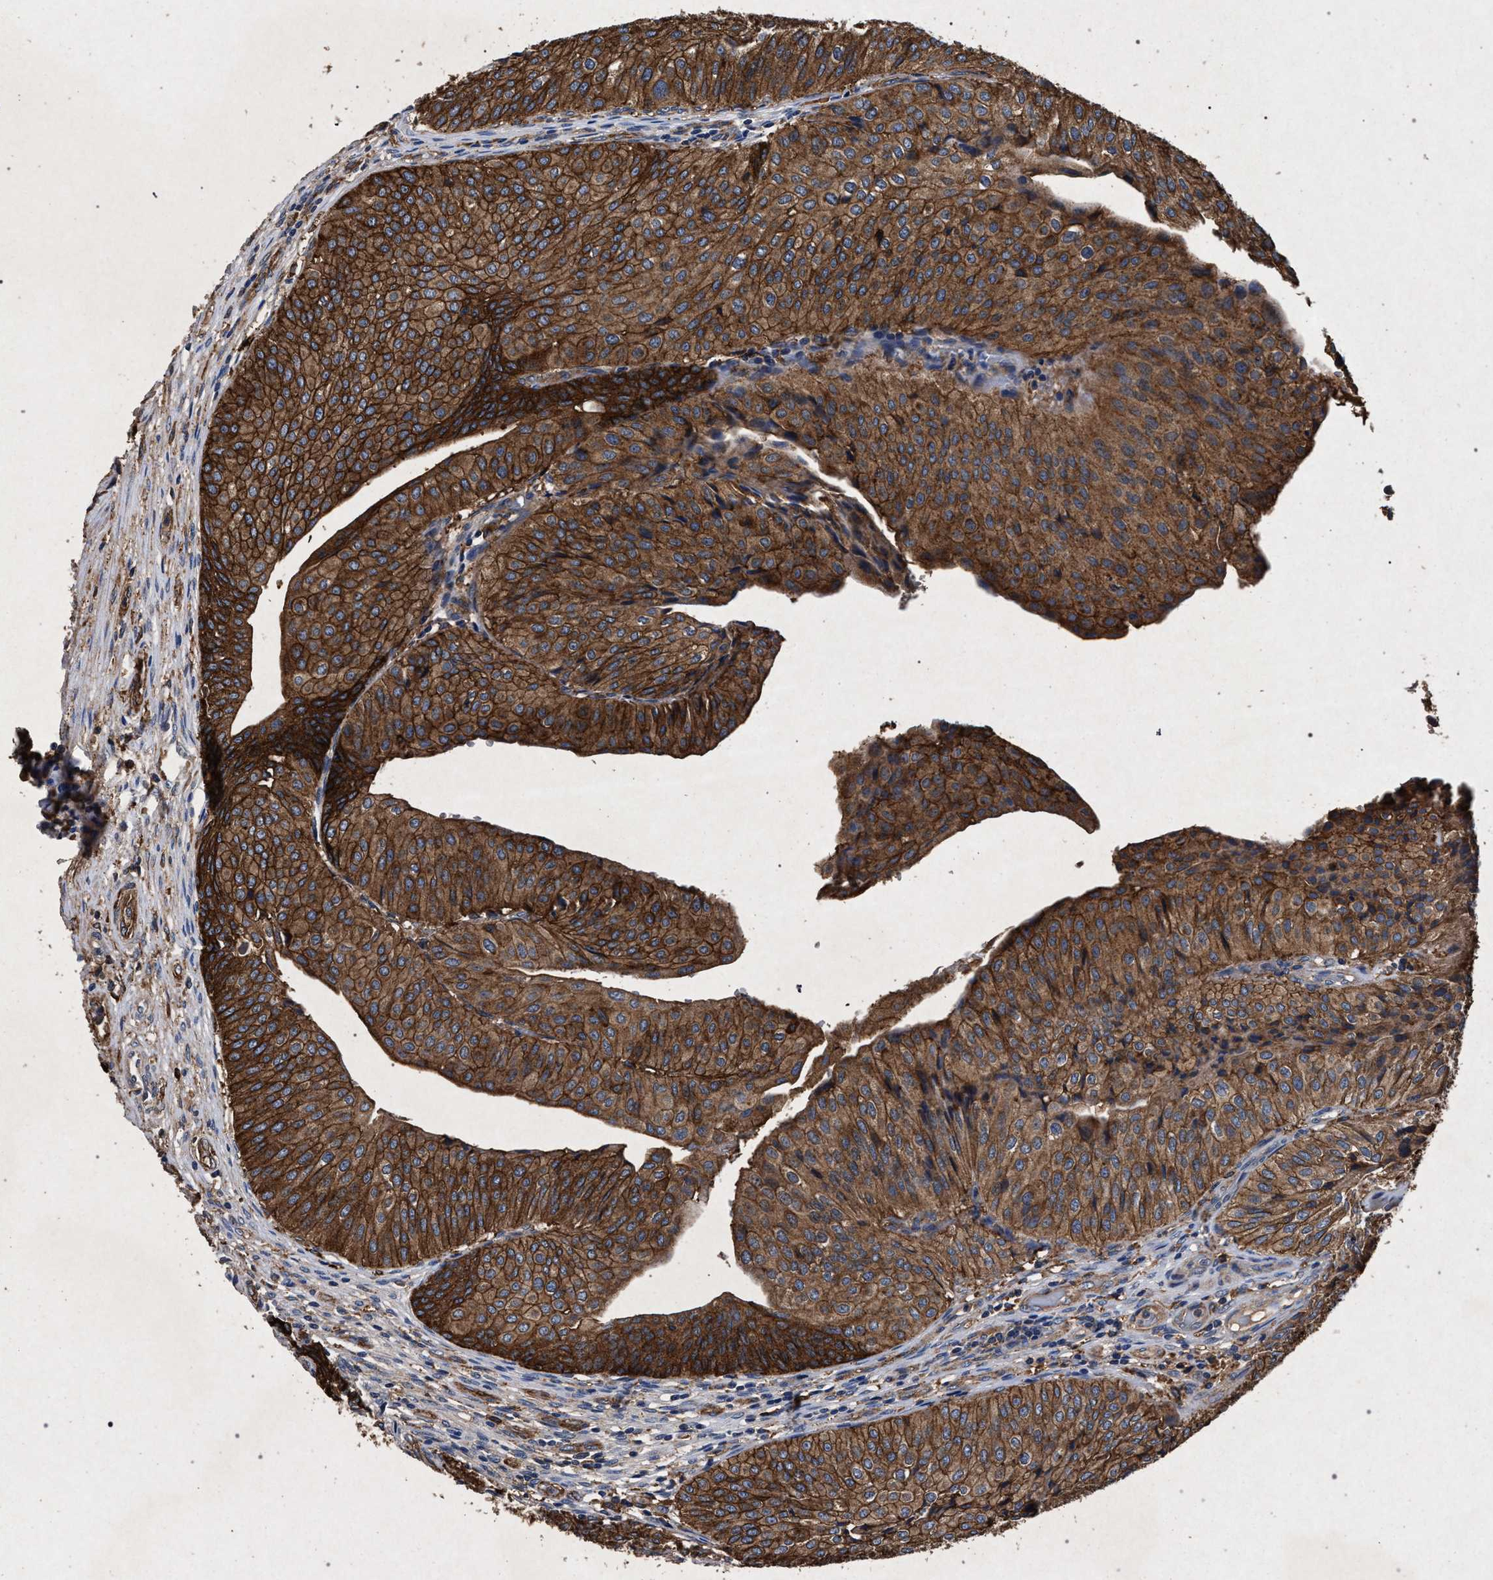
{"staining": {"intensity": "strong", "quantity": ">75%", "location": "cytoplasmic/membranous"}, "tissue": "urothelial cancer", "cell_type": "Tumor cells", "image_type": "cancer", "snomed": [{"axis": "morphology", "description": "Urothelial carcinoma, Low grade"}, {"axis": "topography", "description": "Urinary bladder"}], "caption": "The photomicrograph displays a brown stain indicating the presence of a protein in the cytoplasmic/membranous of tumor cells in urothelial cancer. The protein is stained brown, and the nuclei are stained in blue (DAB (3,3'-diaminobenzidine) IHC with brightfield microscopy, high magnification).", "gene": "MARCKS", "patient": {"sex": "male", "age": 67}}